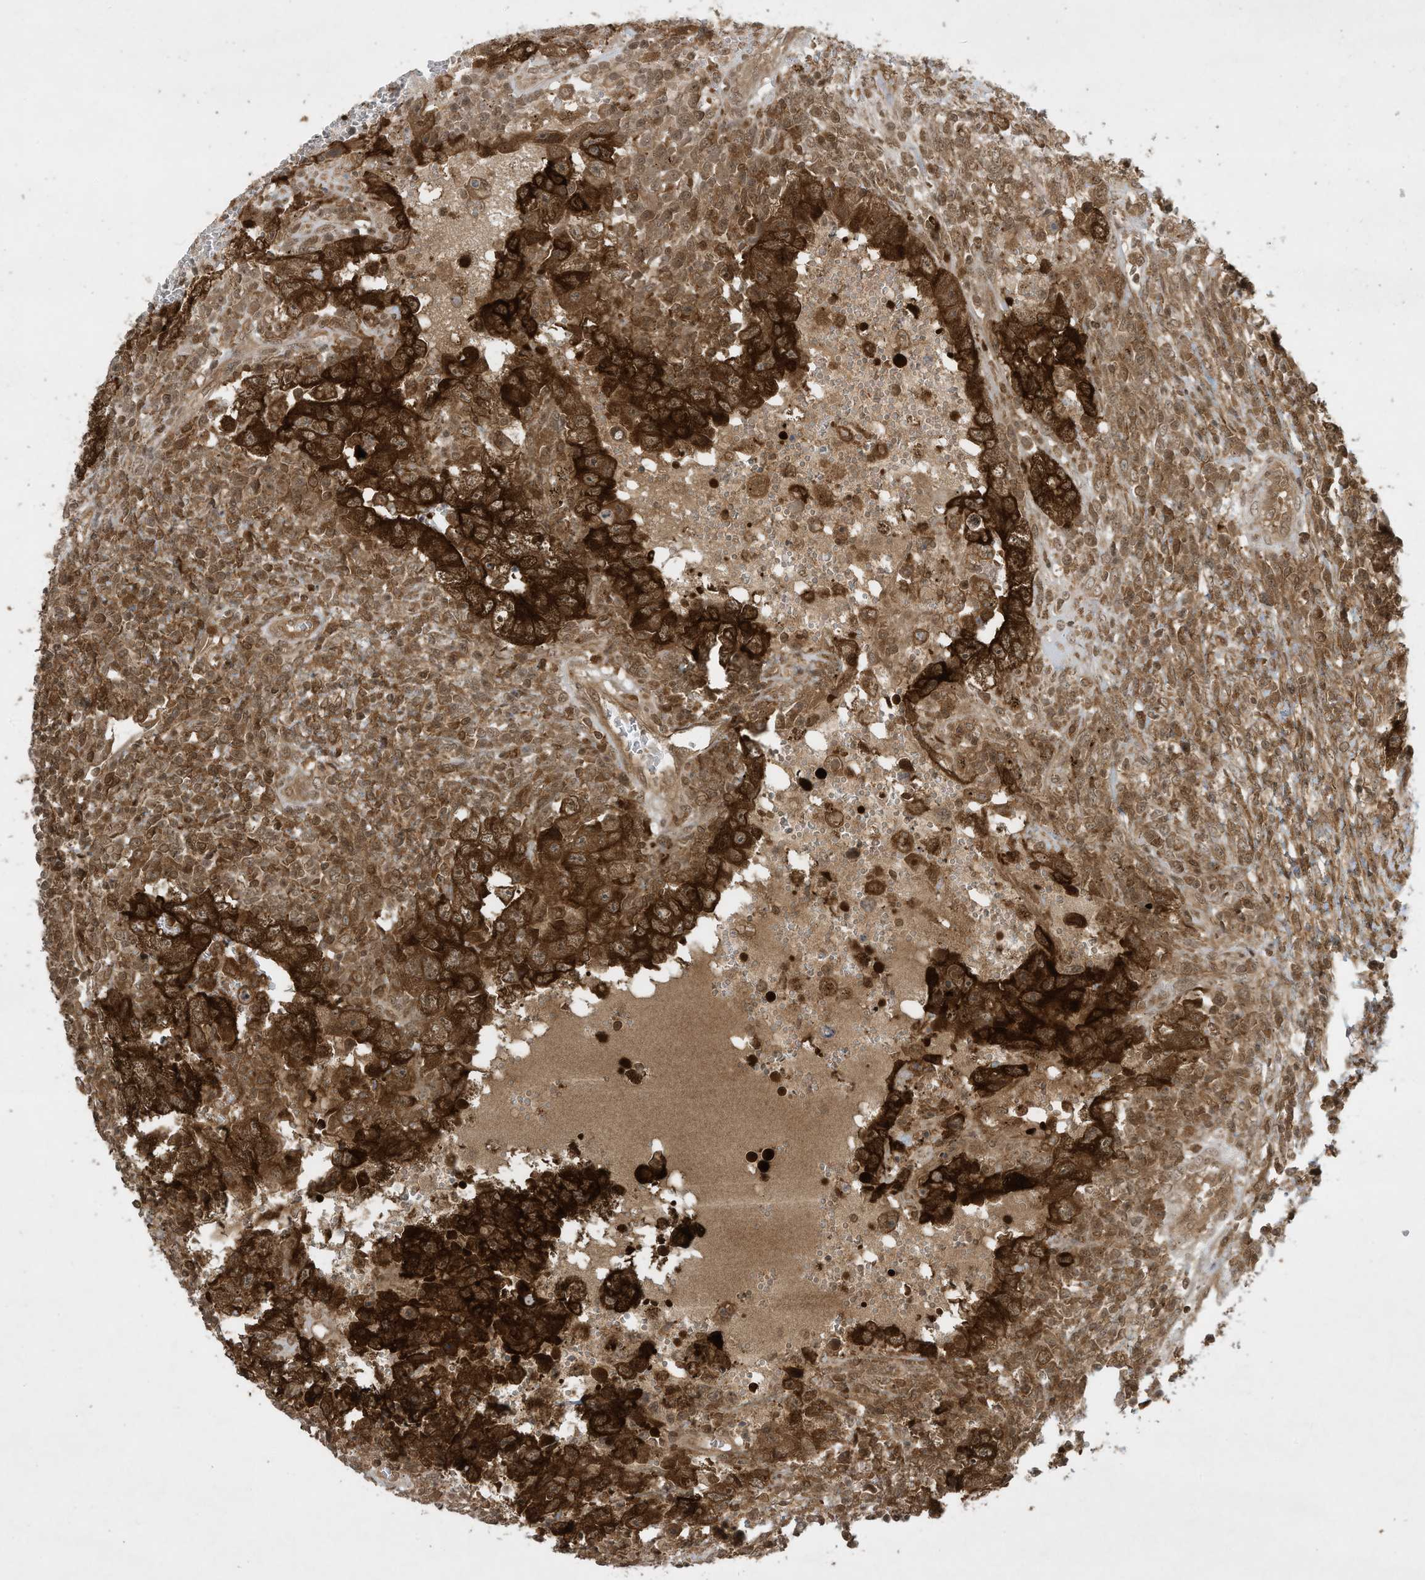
{"staining": {"intensity": "strong", "quantity": ">75%", "location": "cytoplasmic/membranous"}, "tissue": "testis cancer", "cell_type": "Tumor cells", "image_type": "cancer", "snomed": [{"axis": "morphology", "description": "Carcinoma, Embryonal, NOS"}, {"axis": "topography", "description": "Testis"}], "caption": "Embryonal carcinoma (testis) stained with DAB IHC demonstrates high levels of strong cytoplasmic/membranous positivity in approximately >75% of tumor cells.", "gene": "CERT1", "patient": {"sex": "male", "age": 26}}